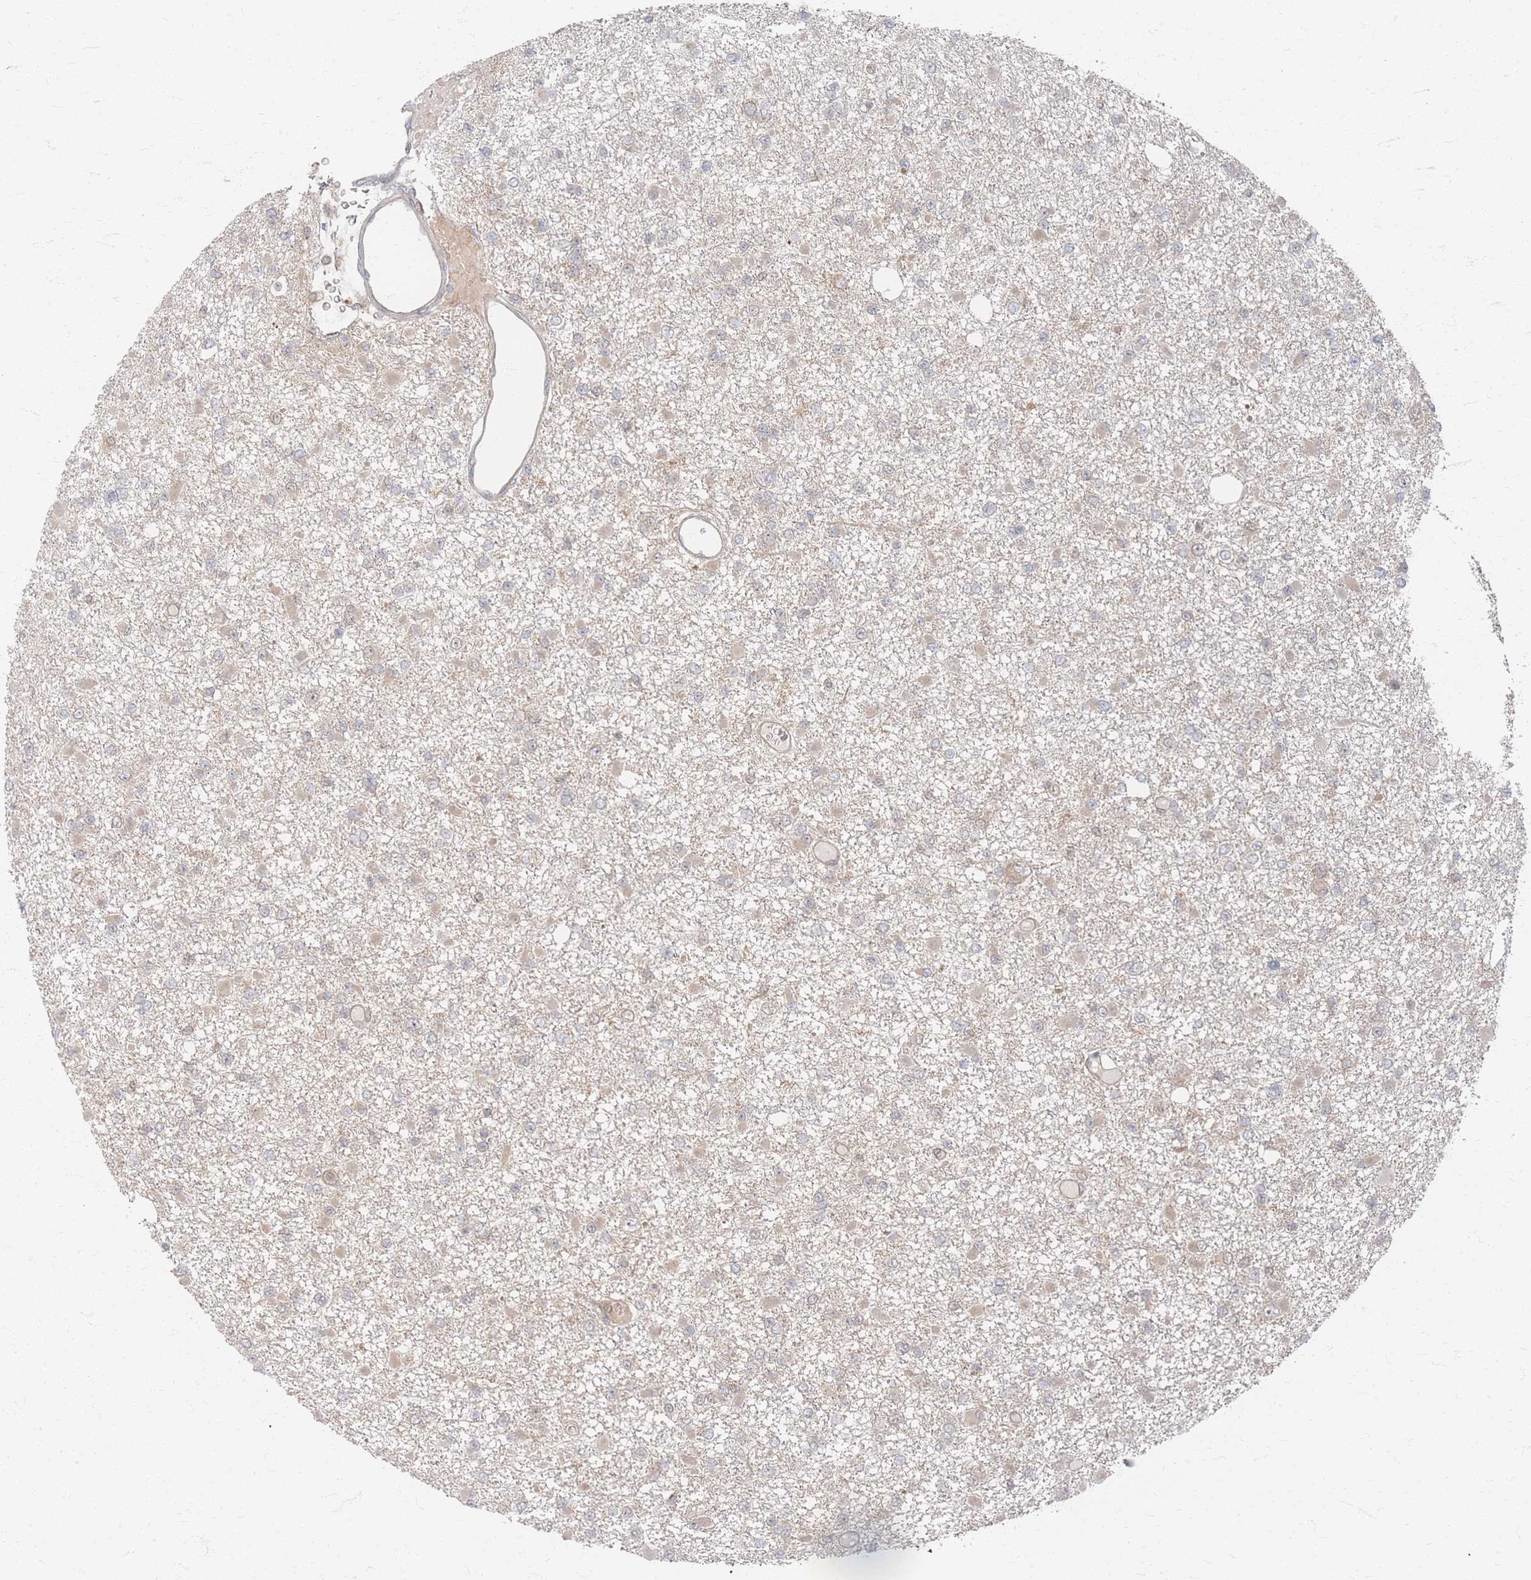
{"staining": {"intensity": "weak", "quantity": "<25%", "location": "cytoplasmic/membranous"}, "tissue": "glioma", "cell_type": "Tumor cells", "image_type": "cancer", "snomed": [{"axis": "morphology", "description": "Glioma, malignant, Low grade"}, {"axis": "topography", "description": "Brain"}], "caption": "Immunohistochemistry image of glioma stained for a protein (brown), which displays no positivity in tumor cells.", "gene": "PSMD9", "patient": {"sex": "female", "age": 22}}